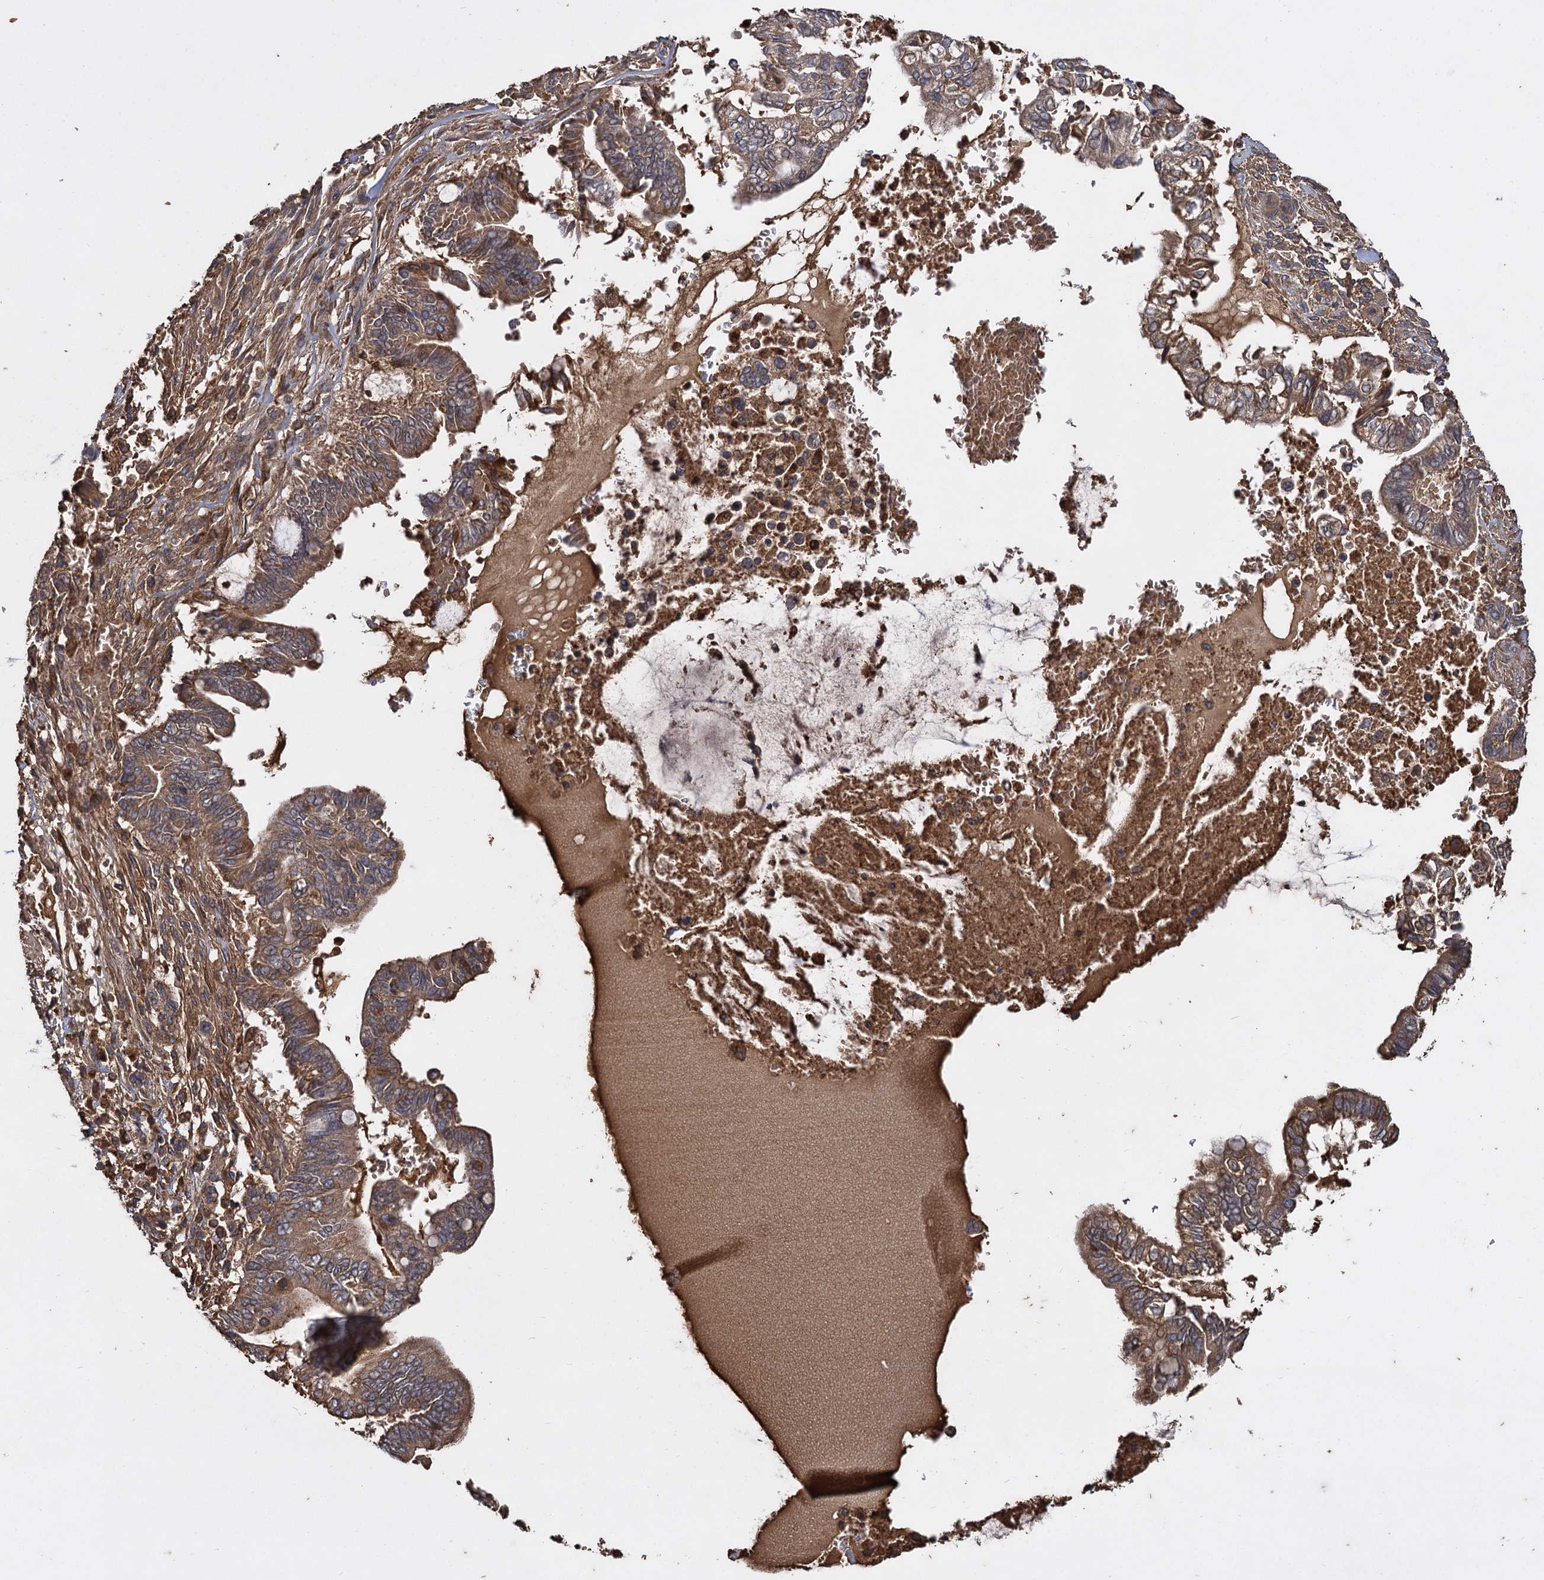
{"staining": {"intensity": "moderate", "quantity": ">75%", "location": "cytoplasmic/membranous"}, "tissue": "pancreatic cancer", "cell_type": "Tumor cells", "image_type": "cancer", "snomed": [{"axis": "morphology", "description": "Adenocarcinoma, NOS"}, {"axis": "topography", "description": "Pancreas"}], "caption": "Brown immunohistochemical staining in human pancreatic cancer reveals moderate cytoplasmic/membranous staining in approximately >75% of tumor cells.", "gene": "GCLC", "patient": {"sex": "male", "age": 68}}